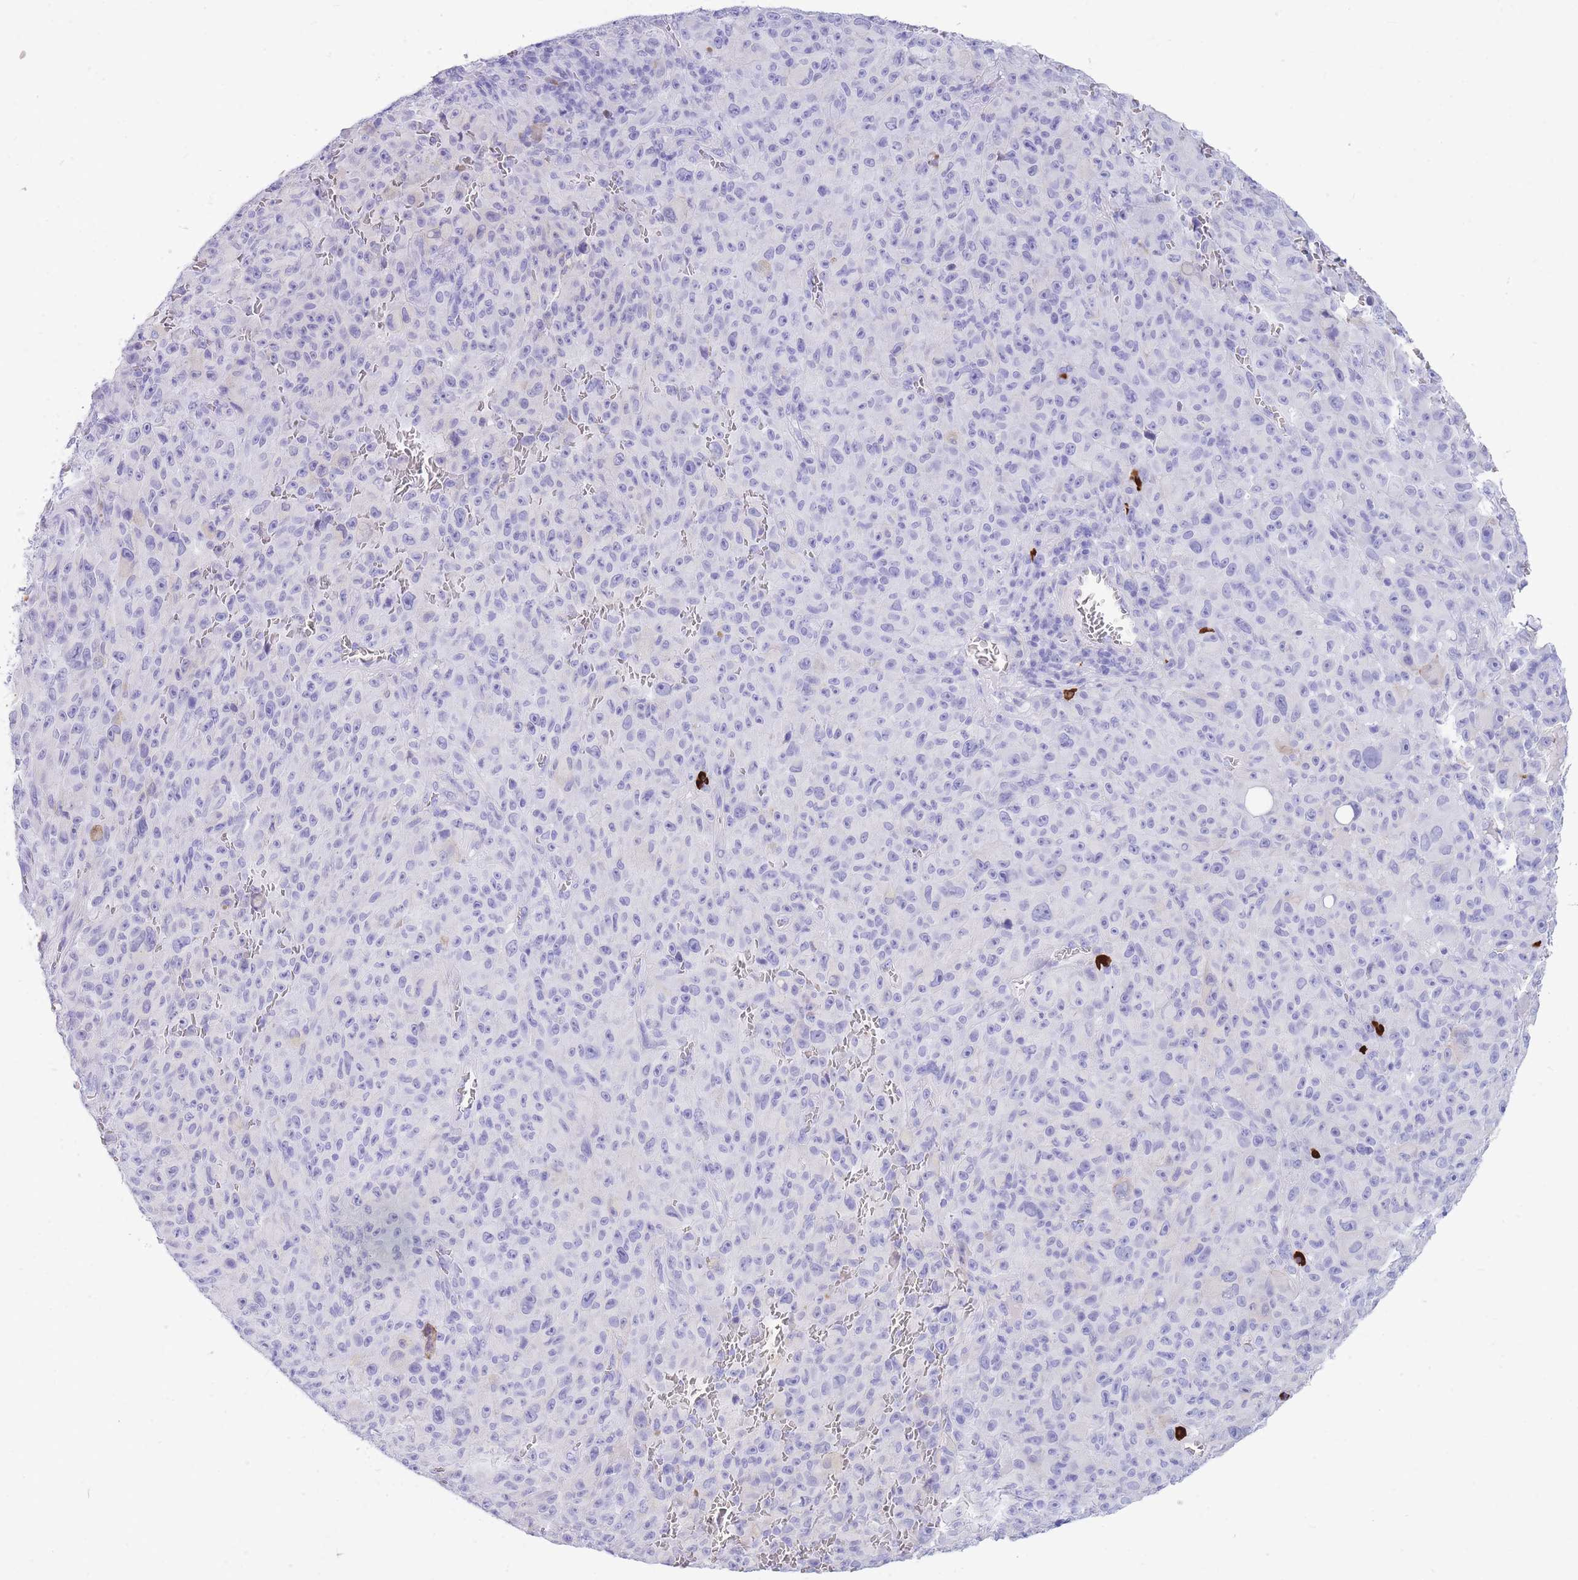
{"staining": {"intensity": "negative", "quantity": "none", "location": "none"}, "tissue": "melanoma", "cell_type": "Tumor cells", "image_type": "cancer", "snomed": [{"axis": "morphology", "description": "Malignant melanoma, NOS"}, {"axis": "topography", "description": "Skin"}], "caption": "An image of human melanoma is negative for staining in tumor cells.", "gene": "ZFP62", "patient": {"sex": "female", "age": 82}}